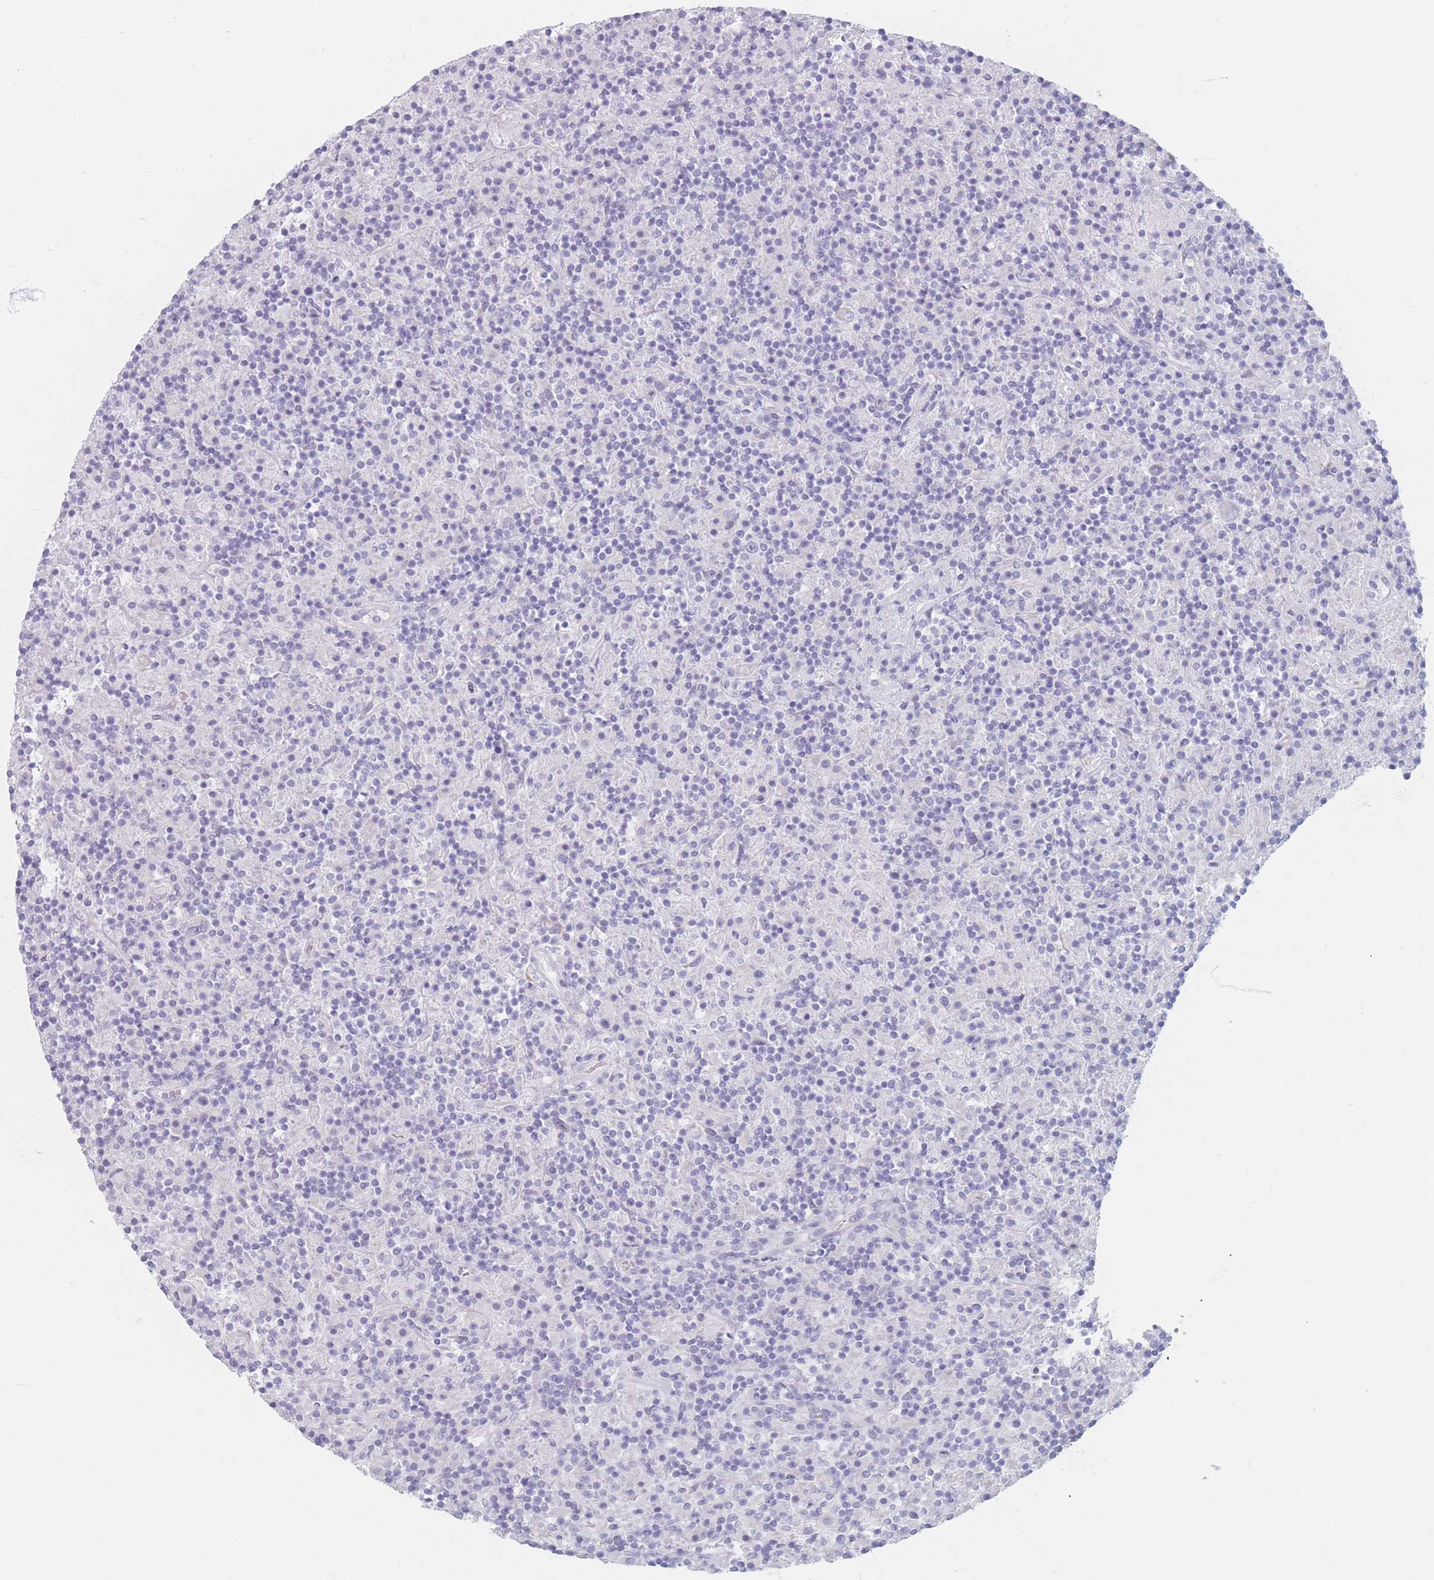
{"staining": {"intensity": "negative", "quantity": "none", "location": "none"}, "tissue": "lymphoma", "cell_type": "Tumor cells", "image_type": "cancer", "snomed": [{"axis": "morphology", "description": "Hodgkin's disease, NOS"}, {"axis": "topography", "description": "Lymph node"}], "caption": "There is no significant positivity in tumor cells of lymphoma.", "gene": "PIGM", "patient": {"sex": "male", "age": 70}}